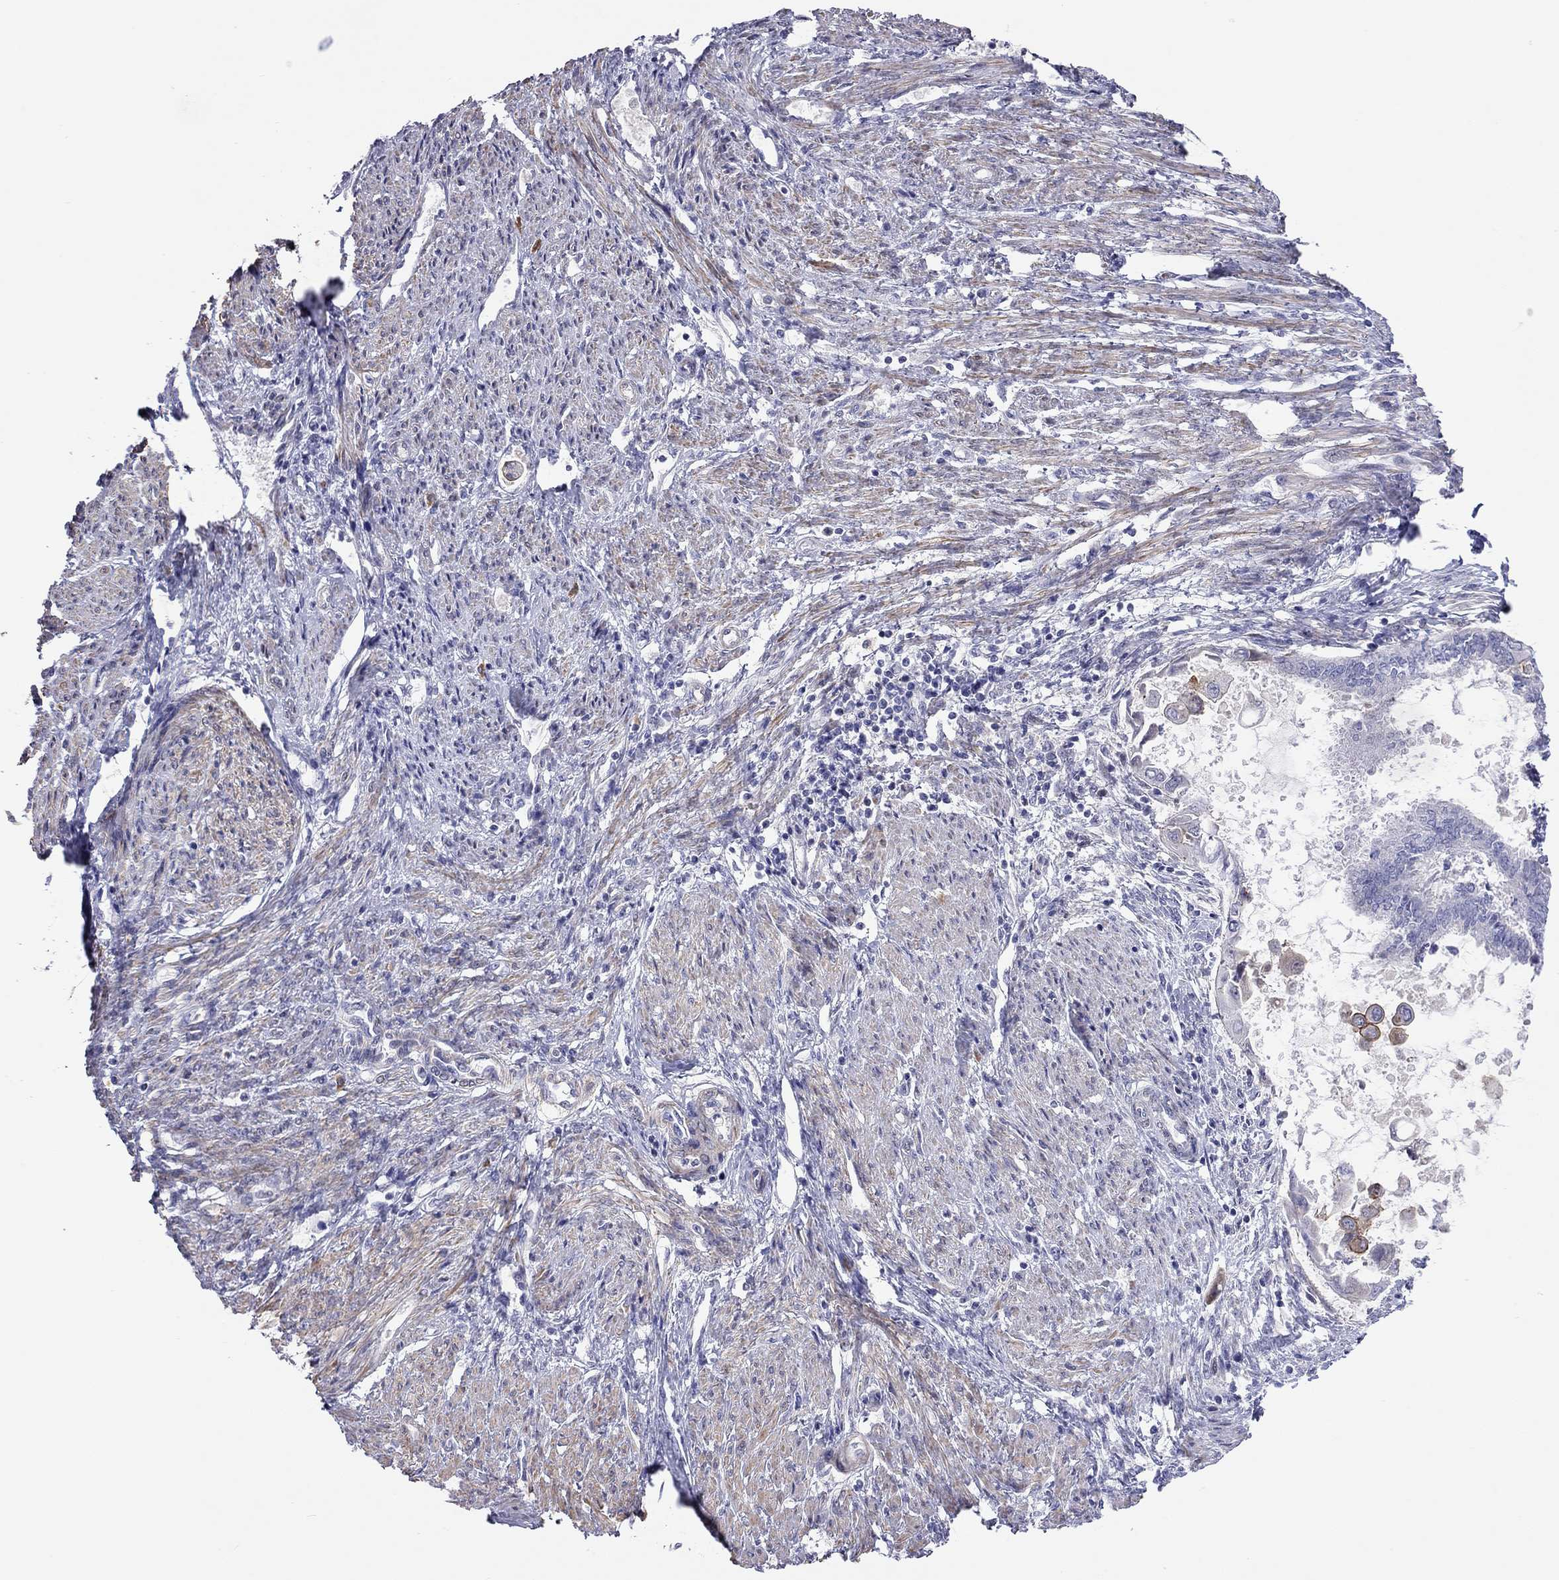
{"staining": {"intensity": "negative", "quantity": "none", "location": "none"}, "tissue": "endometrial cancer", "cell_type": "Tumor cells", "image_type": "cancer", "snomed": [{"axis": "morphology", "description": "Adenocarcinoma, NOS"}, {"axis": "topography", "description": "Endometrium"}], "caption": "An immunohistochemistry histopathology image of endometrial cancer (adenocarcinoma) is shown. There is no staining in tumor cells of endometrial cancer (adenocarcinoma).", "gene": "SYTL2", "patient": {"sex": "female", "age": 86}}